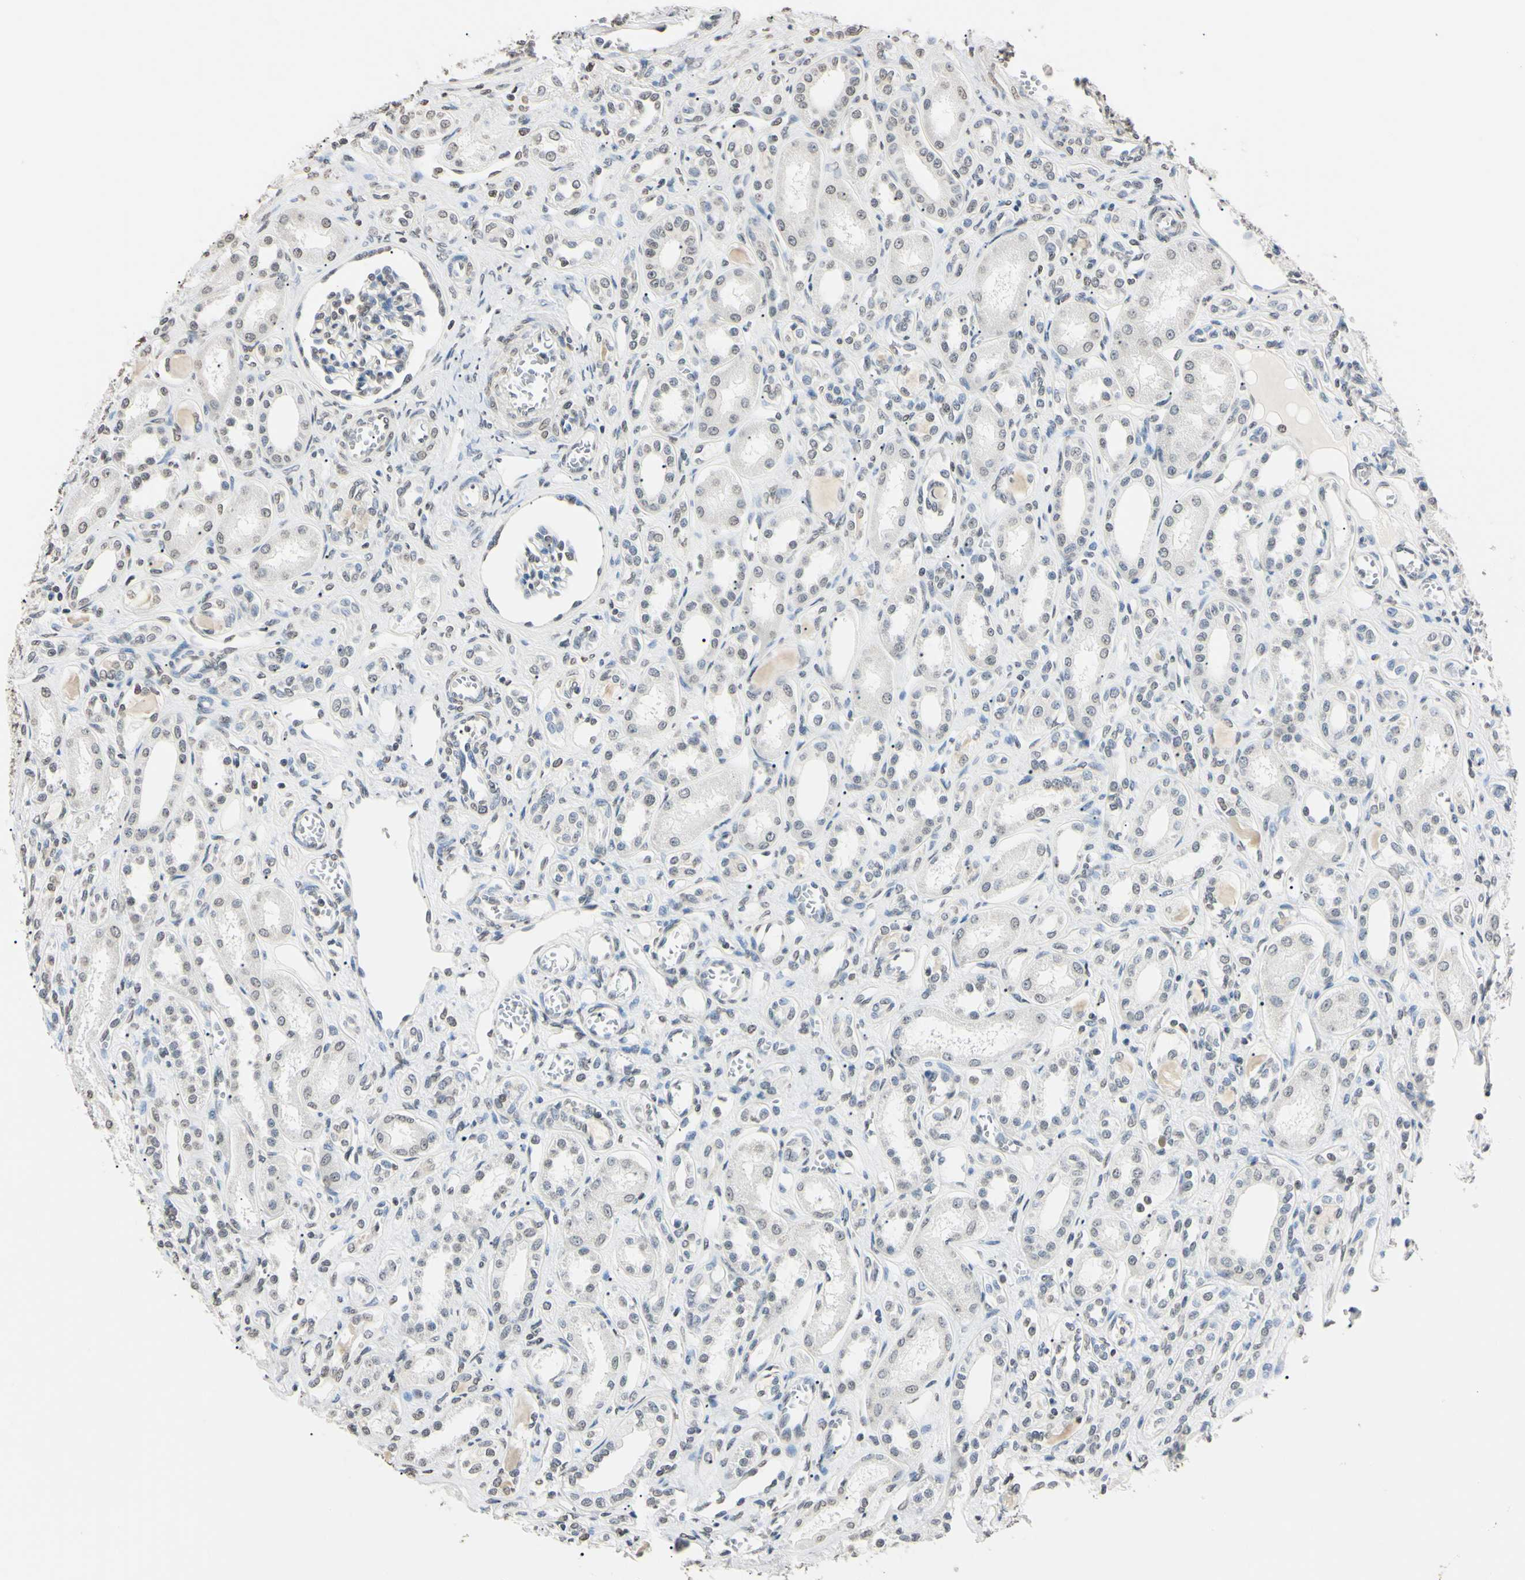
{"staining": {"intensity": "weak", "quantity": "25%-75%", "location": "nuclear"}, "tissue": "kidney", "cell_type": "Cells in glomeruli", "image_type": "normal", "snomed": [{"axis": "morphology", "description": "Normal tissue, NOS"}, {"axis": "topography", "description": "Kidney"}], "caption": "This photomicrograph shows immunohistochemistry staining of benign human kidney, with low weak nuclear staining in about 25%-75% of cells in glomeruli.", "gene": "CDC45", "patient": {"sex": "male", "age": 7}}